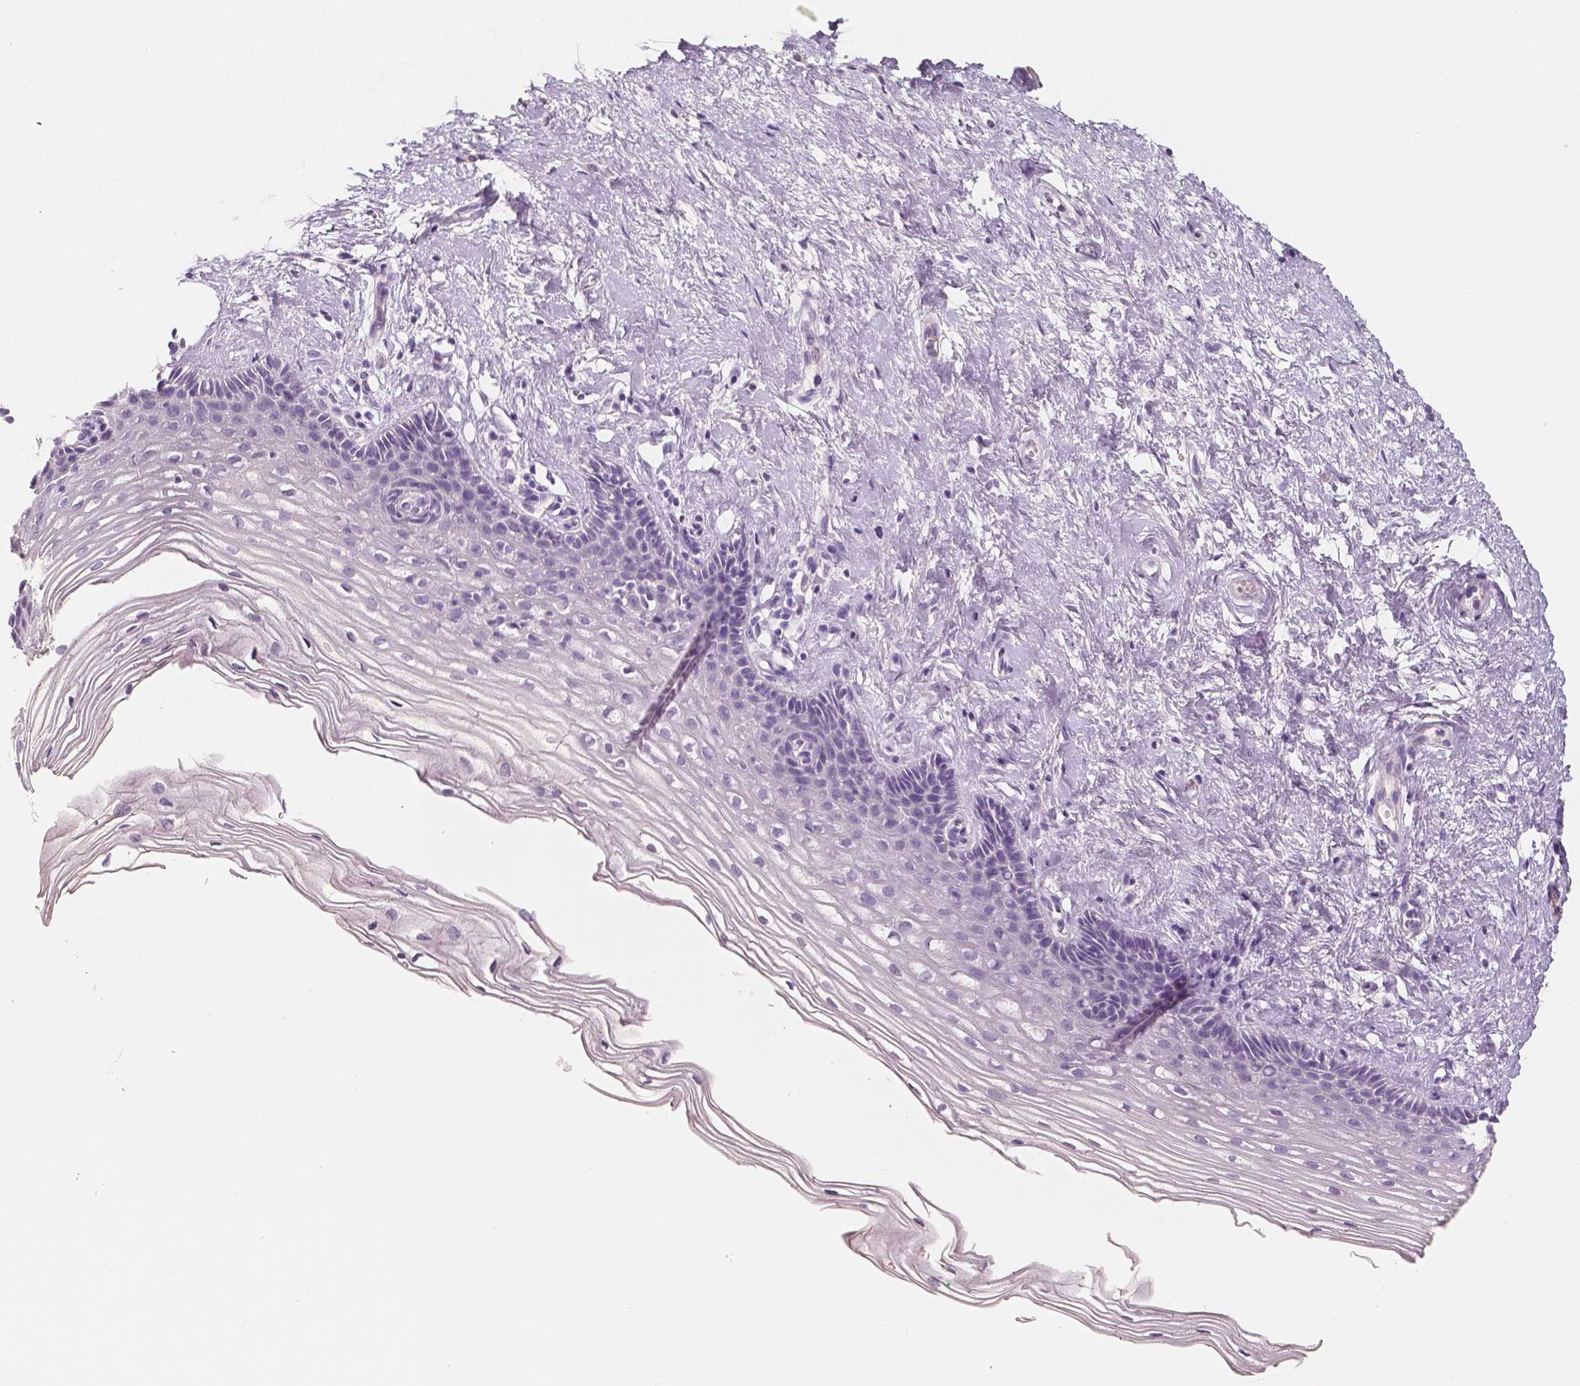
{"staining": {"intensity": "negative", "quantity": "none", "location": "none"}, "tissue": "cervix", "cell_type": "Squamous epithelial cells", "image_type": "normal", "snomed": [{"axis": "morphology", "description": "Normal tissue, NOS"}, {"axis": "topography", "description": "Cervix"}], "caption": "Photomicrograph shows no protein expression in squamous epithelial cells of unremarkable cervix.", "gene": "NECAB2", "patient": {"sex": "female", "age": 40}}